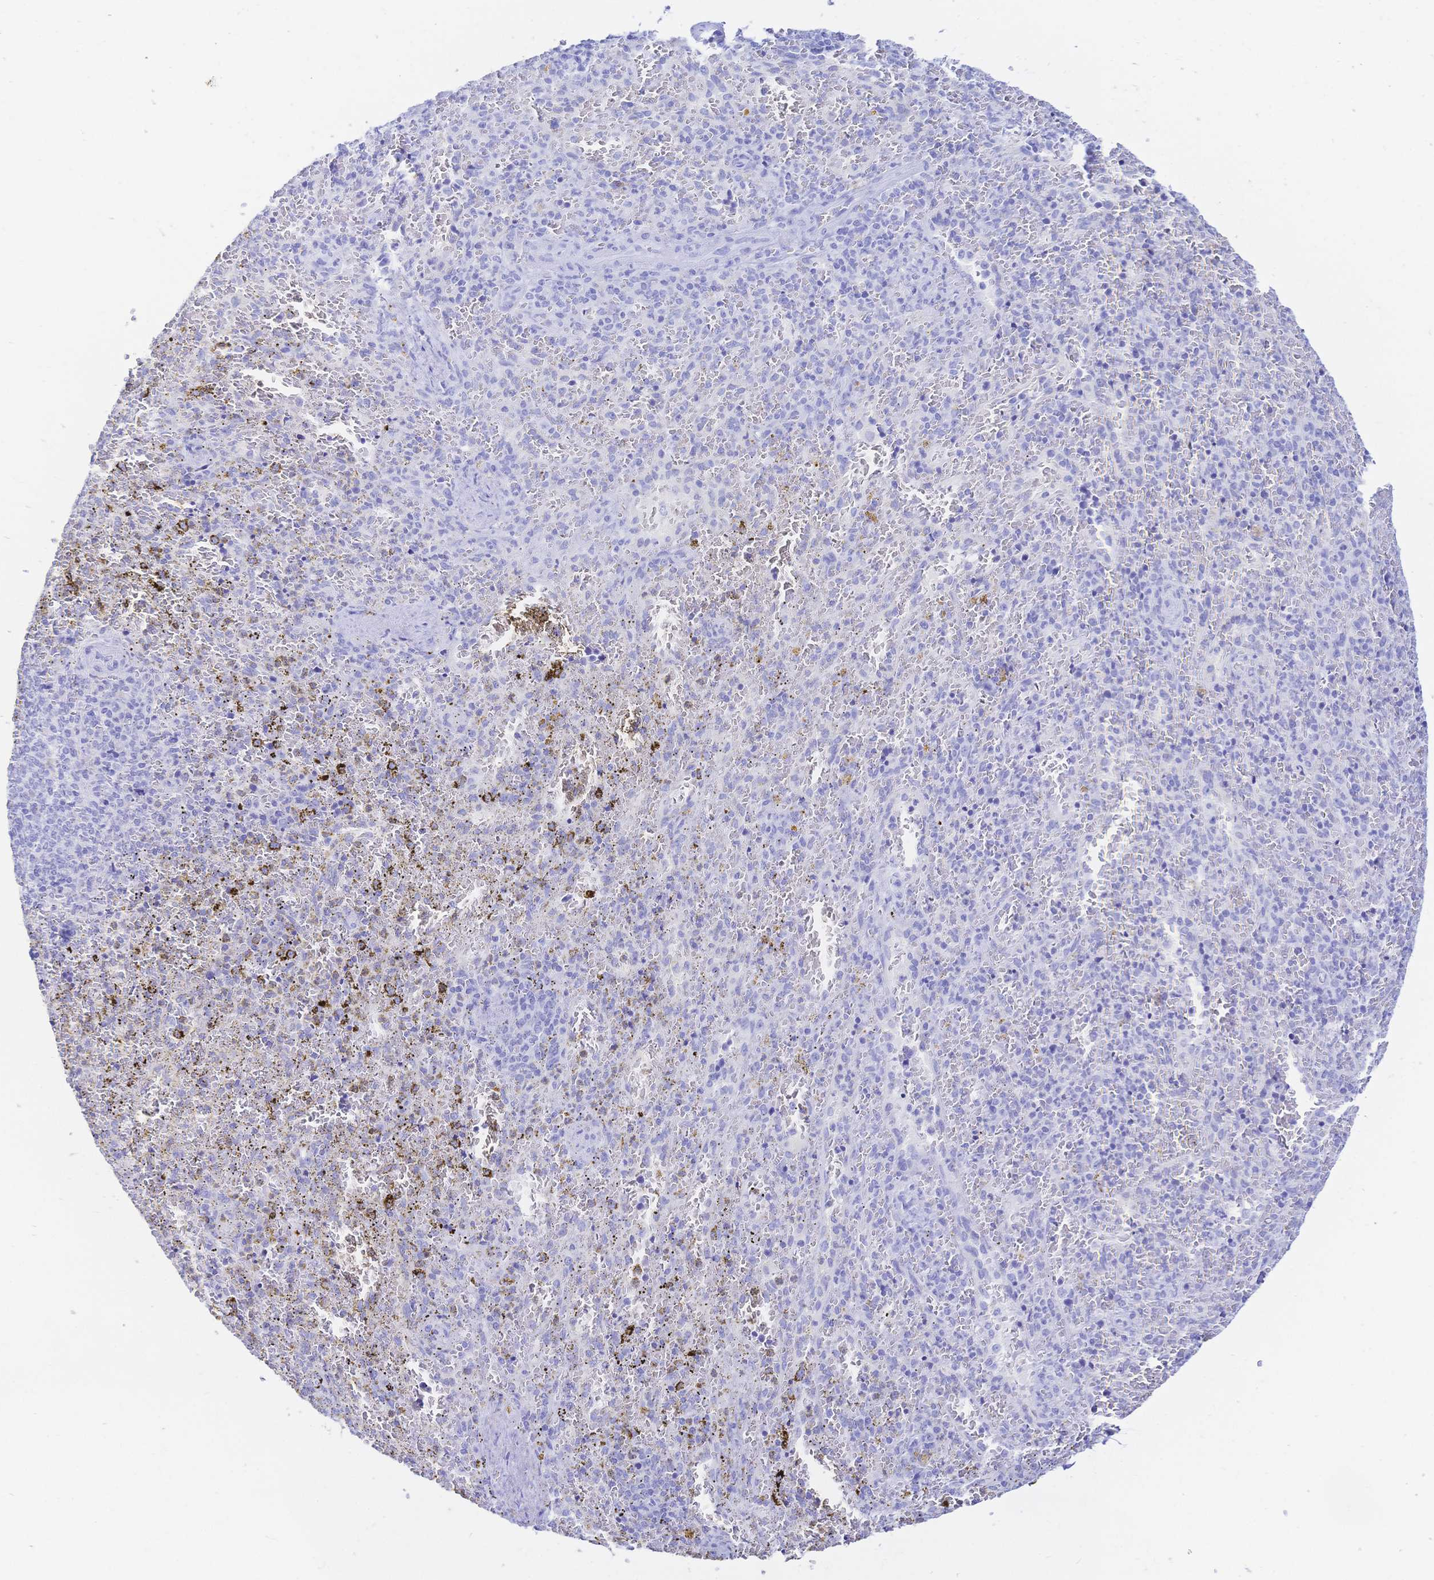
{"staining": {"intensity": "negative", "quantity": "none", "location": "none"}, "tissue": "spleen", "cell_type": "Cells in red pulp", "image_type": "normal", "snomed": [{"axis": "morphology", "description": "Normal tissue, NOS"}, {"axis": "topography", "description": "Spleen"}], "caption": "Cells in red pulp show no significant positivity in normal spleen. The staining is performed using DAB (3,3'-diaminobenzidine) brown chromogen with nuclei counter-stained in using hematoxylin.", "gene": "UMOD", "patient": {"sex": "female", "age": 50}}